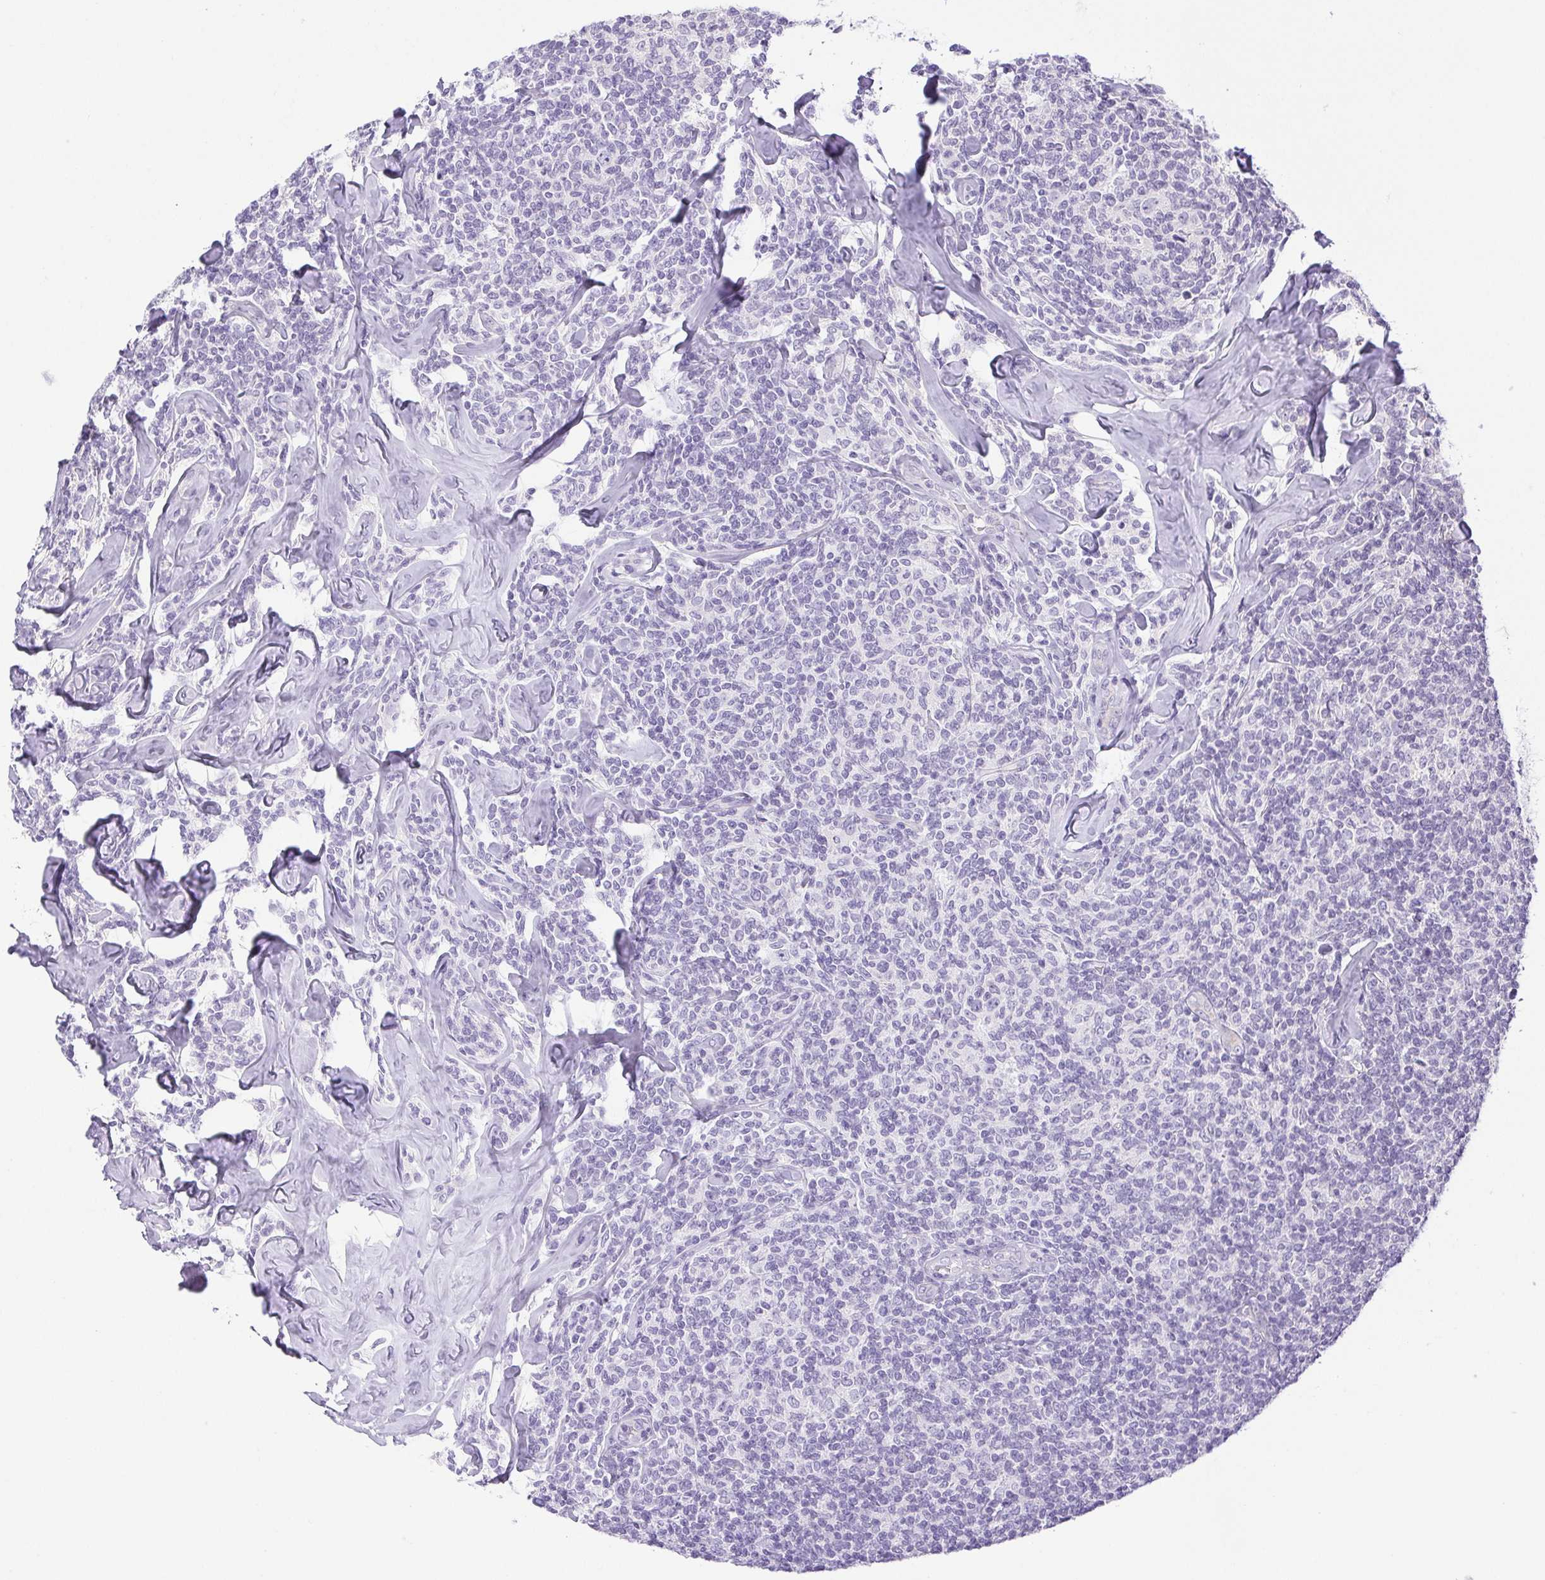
{"staining": {"intensity": "negative", "quantity": "none", "location": "none"}, "tissue": "lymphoma", "cell_type": "Tumor cells", "image_type": "cancer", "snomed": [{"axis": "morphology", "description": "Malignant lymphoma, non-Hodgkin's type, Low grade"}, {"axis": "topography", "description": "Lymph node"}], "caption": "High power microscopy photomicrograph of an immunohistochemistry (IHC) micrograph of lymphoma, revealing no significant expression in tumor cells.", "gene": "PAPPA2", "patient": {"sex": "female", "age": 56}}